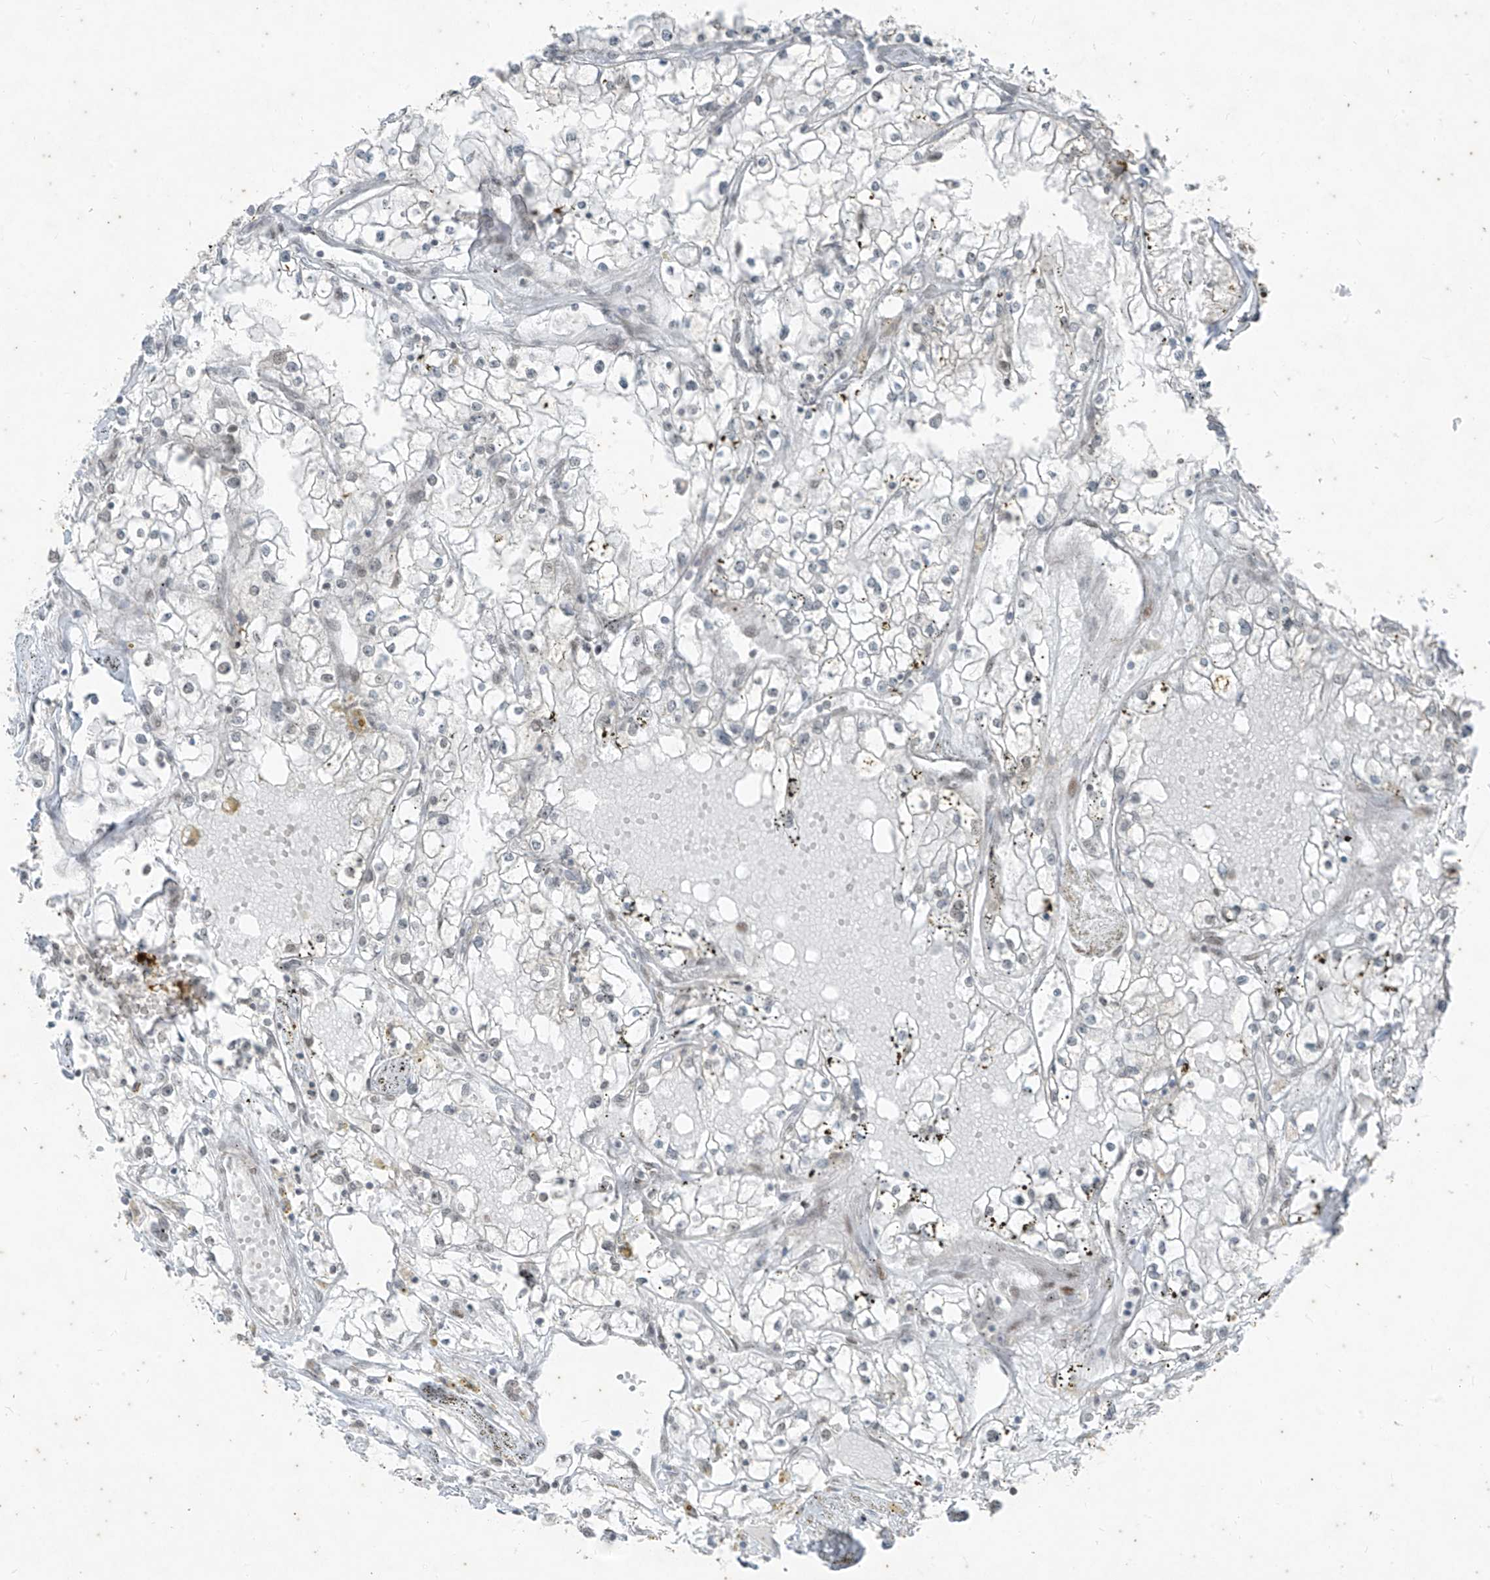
{"staining": {"intensity": "weak", "quantity": "25%-75%", "location": "nuclear"}, "tissue": "renal cancer", "cell_type": "Tumor cells", "image_type": "cancer", "snomed": [{"axis": "morphology", "description": "Adenocarcinoma, NOS"}, {"axis": "topography", "description": "Kidney"}], "caption": "Immunohistochemical staining of renal adenocarcinoma demonstrates low levels of weak nuclear protein expression in approximately 25%-75% of tumor cells.", "gene": "ZNF354B", "patient": {"sex": "male", "age": 56}}